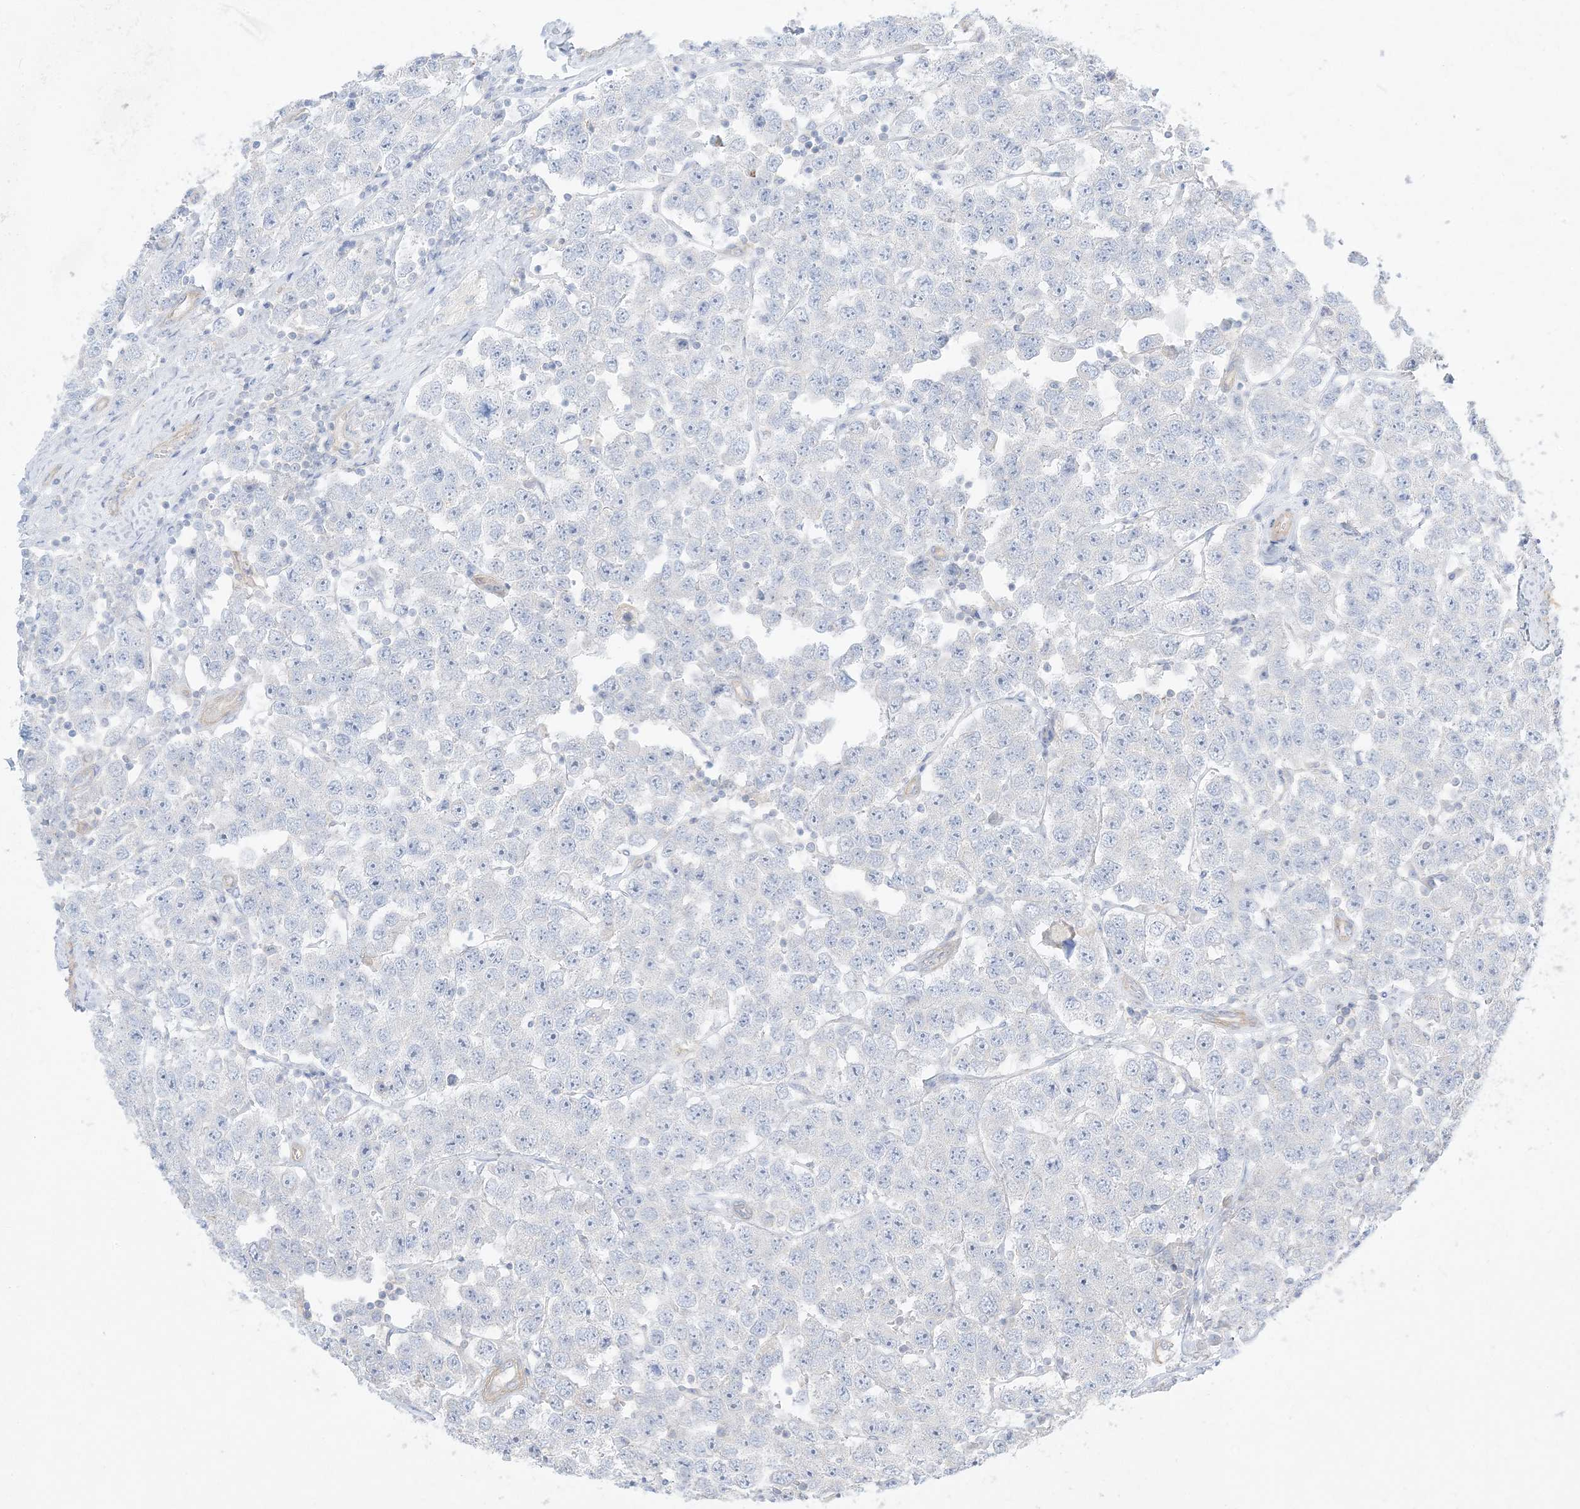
{"staining": {"intensity": "negative", "quantity": "none", "location": "none"}, "tissue": "testis cancer", "cell_type": "Tumor cells", "image_type": "cancer", "snomed": [{"axis": "morphology", "description": "Seminoma, NOS"}, {"axis": "topography", "description": "Testis"}], "caption": "A histopathology image of seminoma (testis) stained for a protein reveals no brown staining in tumor cells.", "gene": "ARHGEF9", "patient": {"sex": "male", "age": 28}}